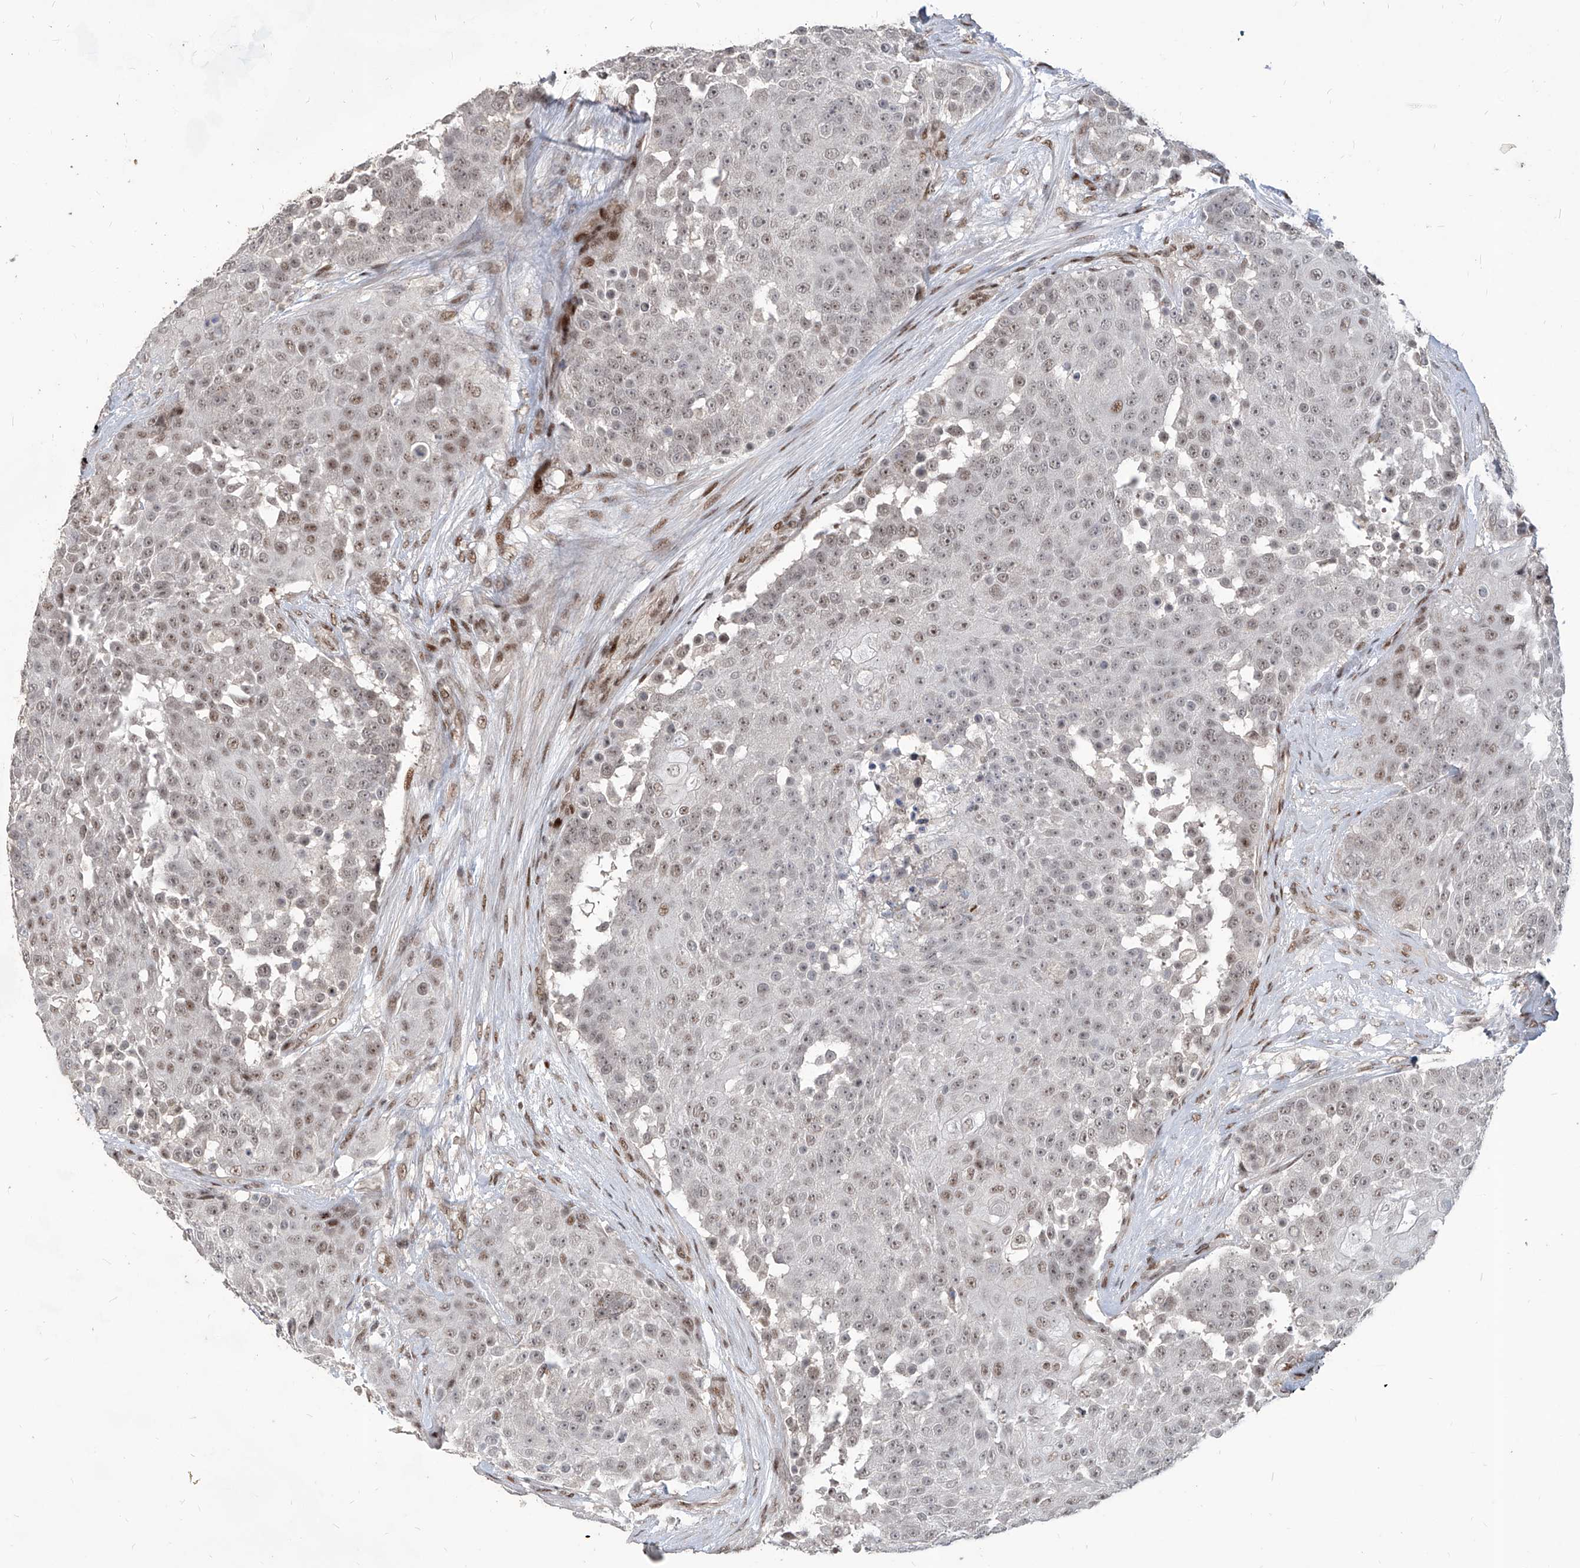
{"staining": {"intensity": "weak", "quantity": ">75%", "location": "nuclear"}, "tissue": "urothelial cancer", "cell_type": "Tumor cells", "image_type": "cancer", "snomed": [{"axis": "morphology", "description": "Urothelial carcinoma, High grade"}, {"axis": "topography", "description": "Urinary bladder"}], "caption": "Human urothelial carcinoma (high-grade) stained with a protein marker demonstrates weak staining in tumor cells.", "gene": "IRF2", "patient": {"sex": "female", "age": 63}}